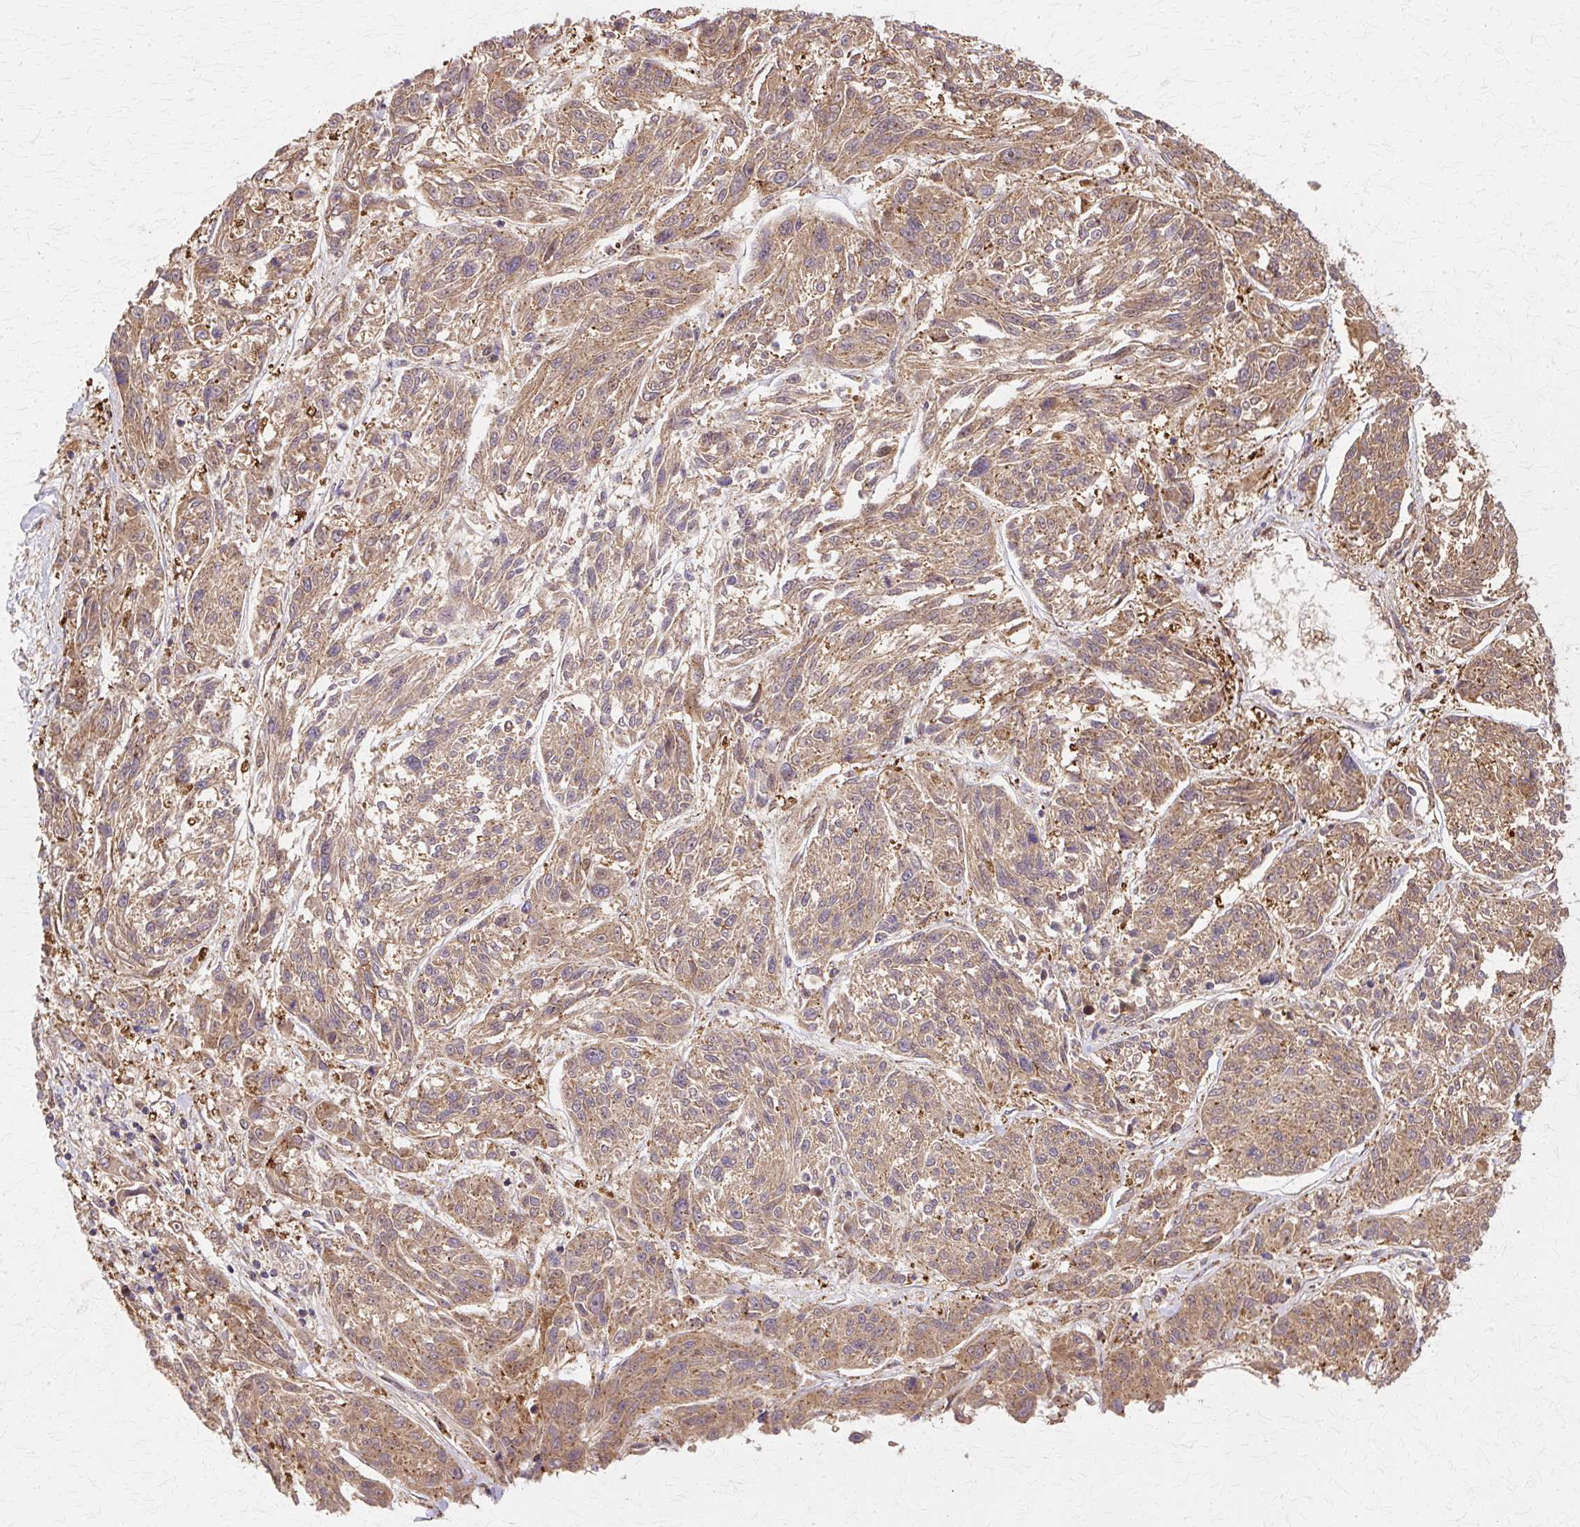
{"staining": {"intensity": "moderate", "quantity": ">75%", "location": "cytoplasmic/membranous"}, "tissue": "melanoma", "cell_type": "Tumor cells", "image_type": "cancer", "snomed": [{"axis": "morphology", "description": "Malignant melanoma, NOS"}, {"axis": "topography", "description": "Skin"}], "caption": "Malignant melanoma stained for a protein (brown) shows moderate cytoplasmic/membranous positive expression in about >75% of tumor cells.", "gene": "COPB1", "patient": {"sex": "male", "age": 53}}